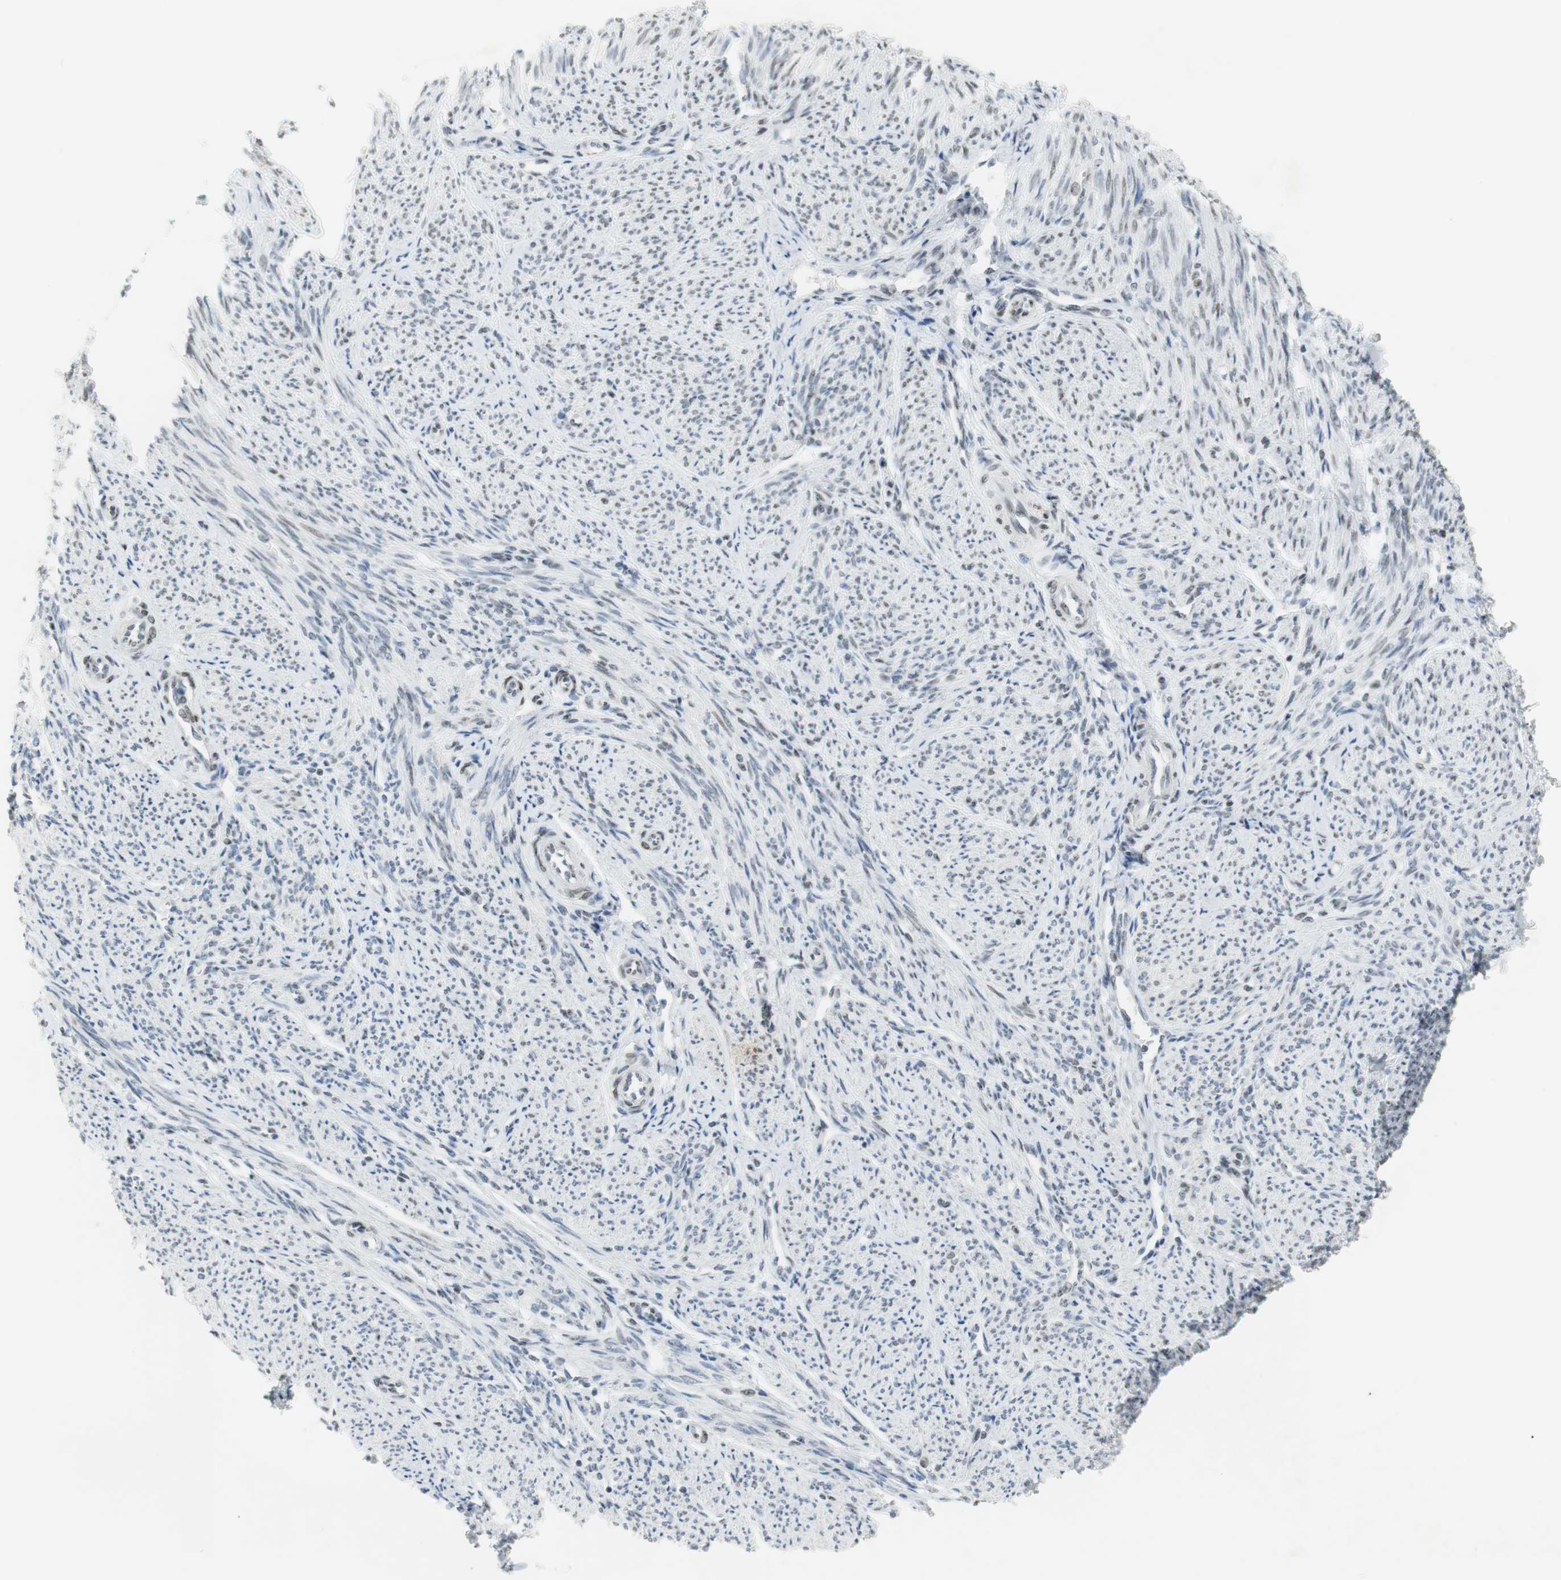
{"staining": {"intensity": "weak", "quantity": "<25%", "location": "nuclear"}, "tissue": "smooth muscle", "cell_type": "Smooth muscle cells", "image_type": "normal", "snomed": [{"axis": "morphology", "description": "Normal tissue, NOS"}, {"axis": "topography", "description": "Smooth muscle"}], "caption": "Smooth muscle stained for a protein using immunohistochemistry demonstrates no staining smooth muscle cells.", "gene": "BMI1", "patient": {"sex": "female", "age": 65}}